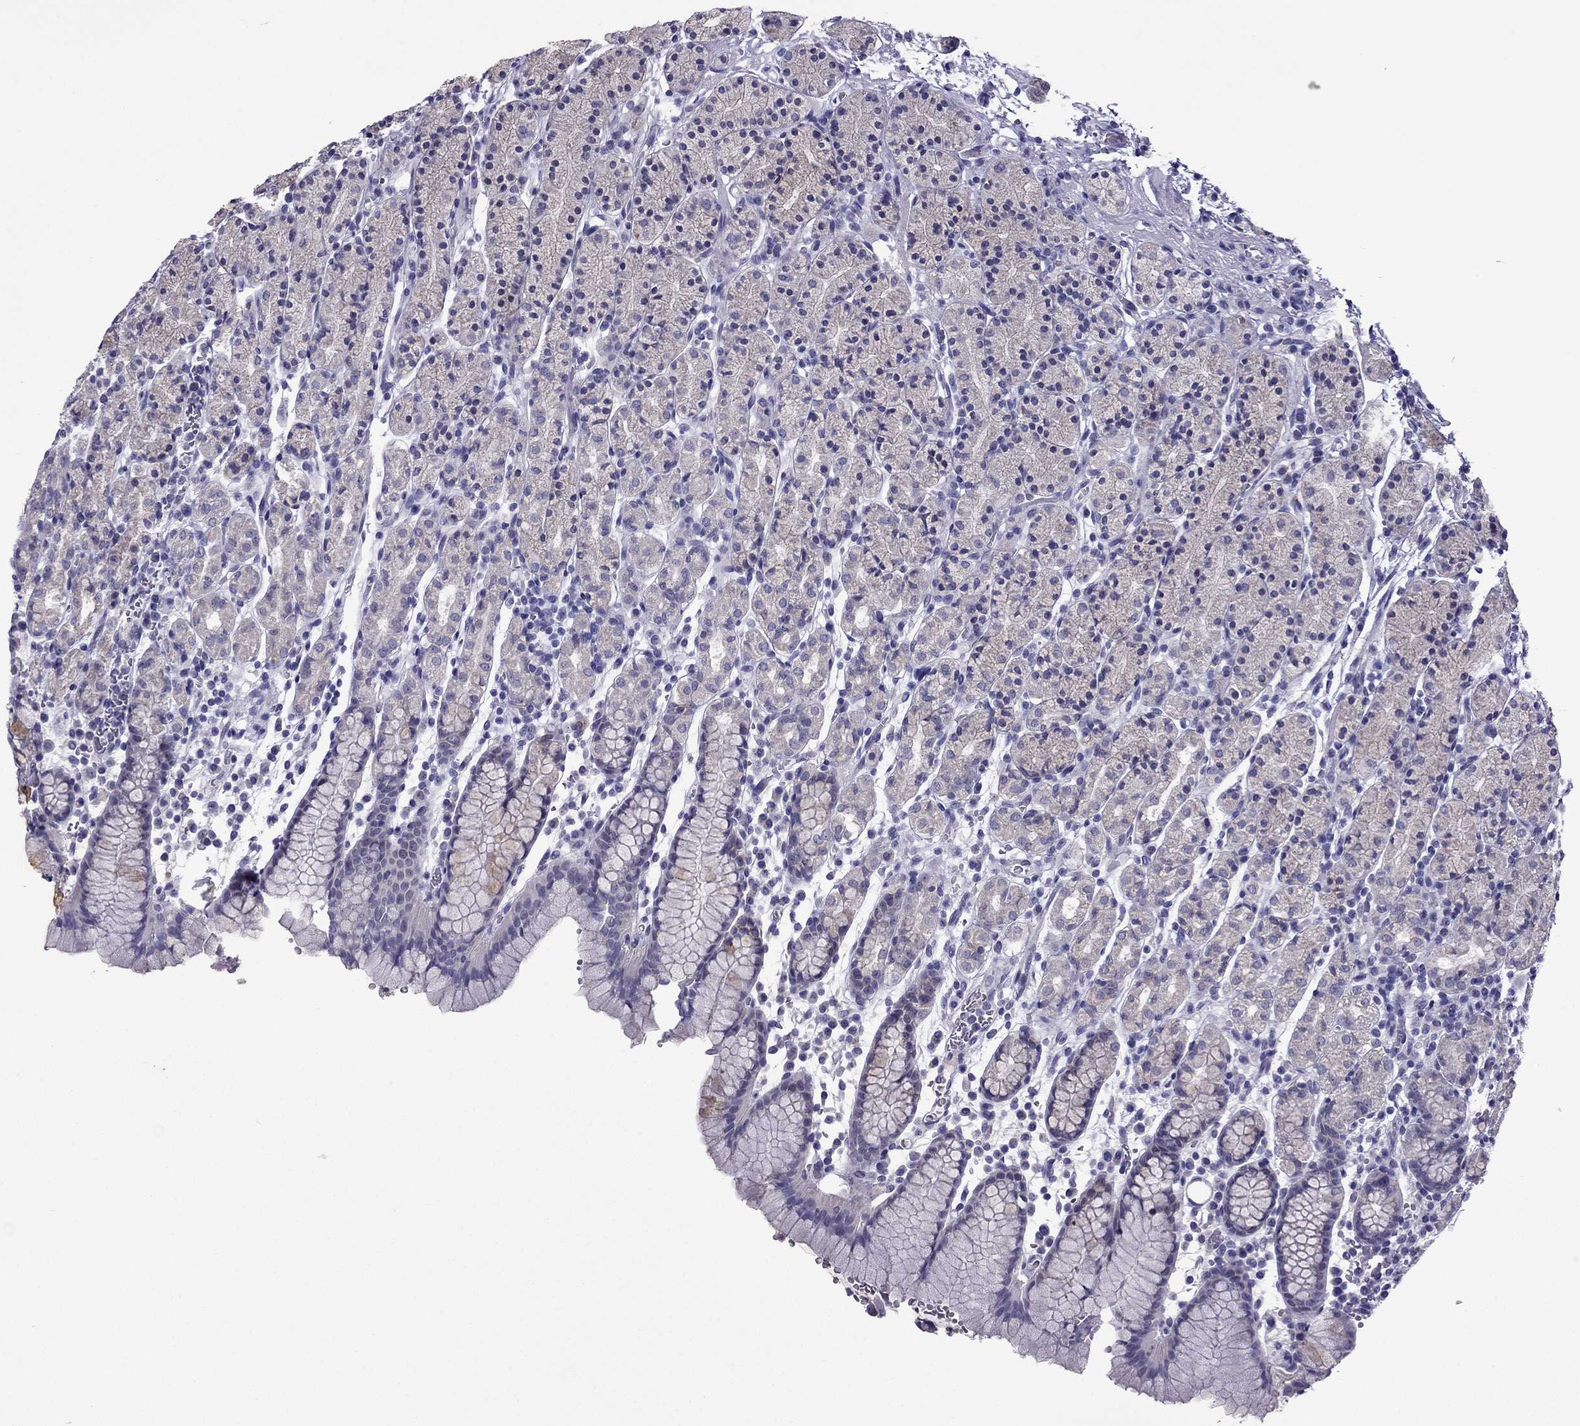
{"staining": {"intensity": "weak", "quantity": "<25%", "location": "cytoplasmic/membranous"}, "tissue": "stomach", "cell_type": "Glandular cells", "image_type": "normal", "snomed": [{"axis": "morphology", "description": "Normal tissue, NOS"}, {"axis": "topography", "description": "Stomach, upper"}, {"axis": "topography", "description": "Stomach"}], "caption": "Image shows no protein expression in glandular cells of unremarkable stomach. (Immunohistochemistry, brightfield microscopy, high magnification).", "gene": "MYBPH", "patient": {"sex": "male", "age": 62}}